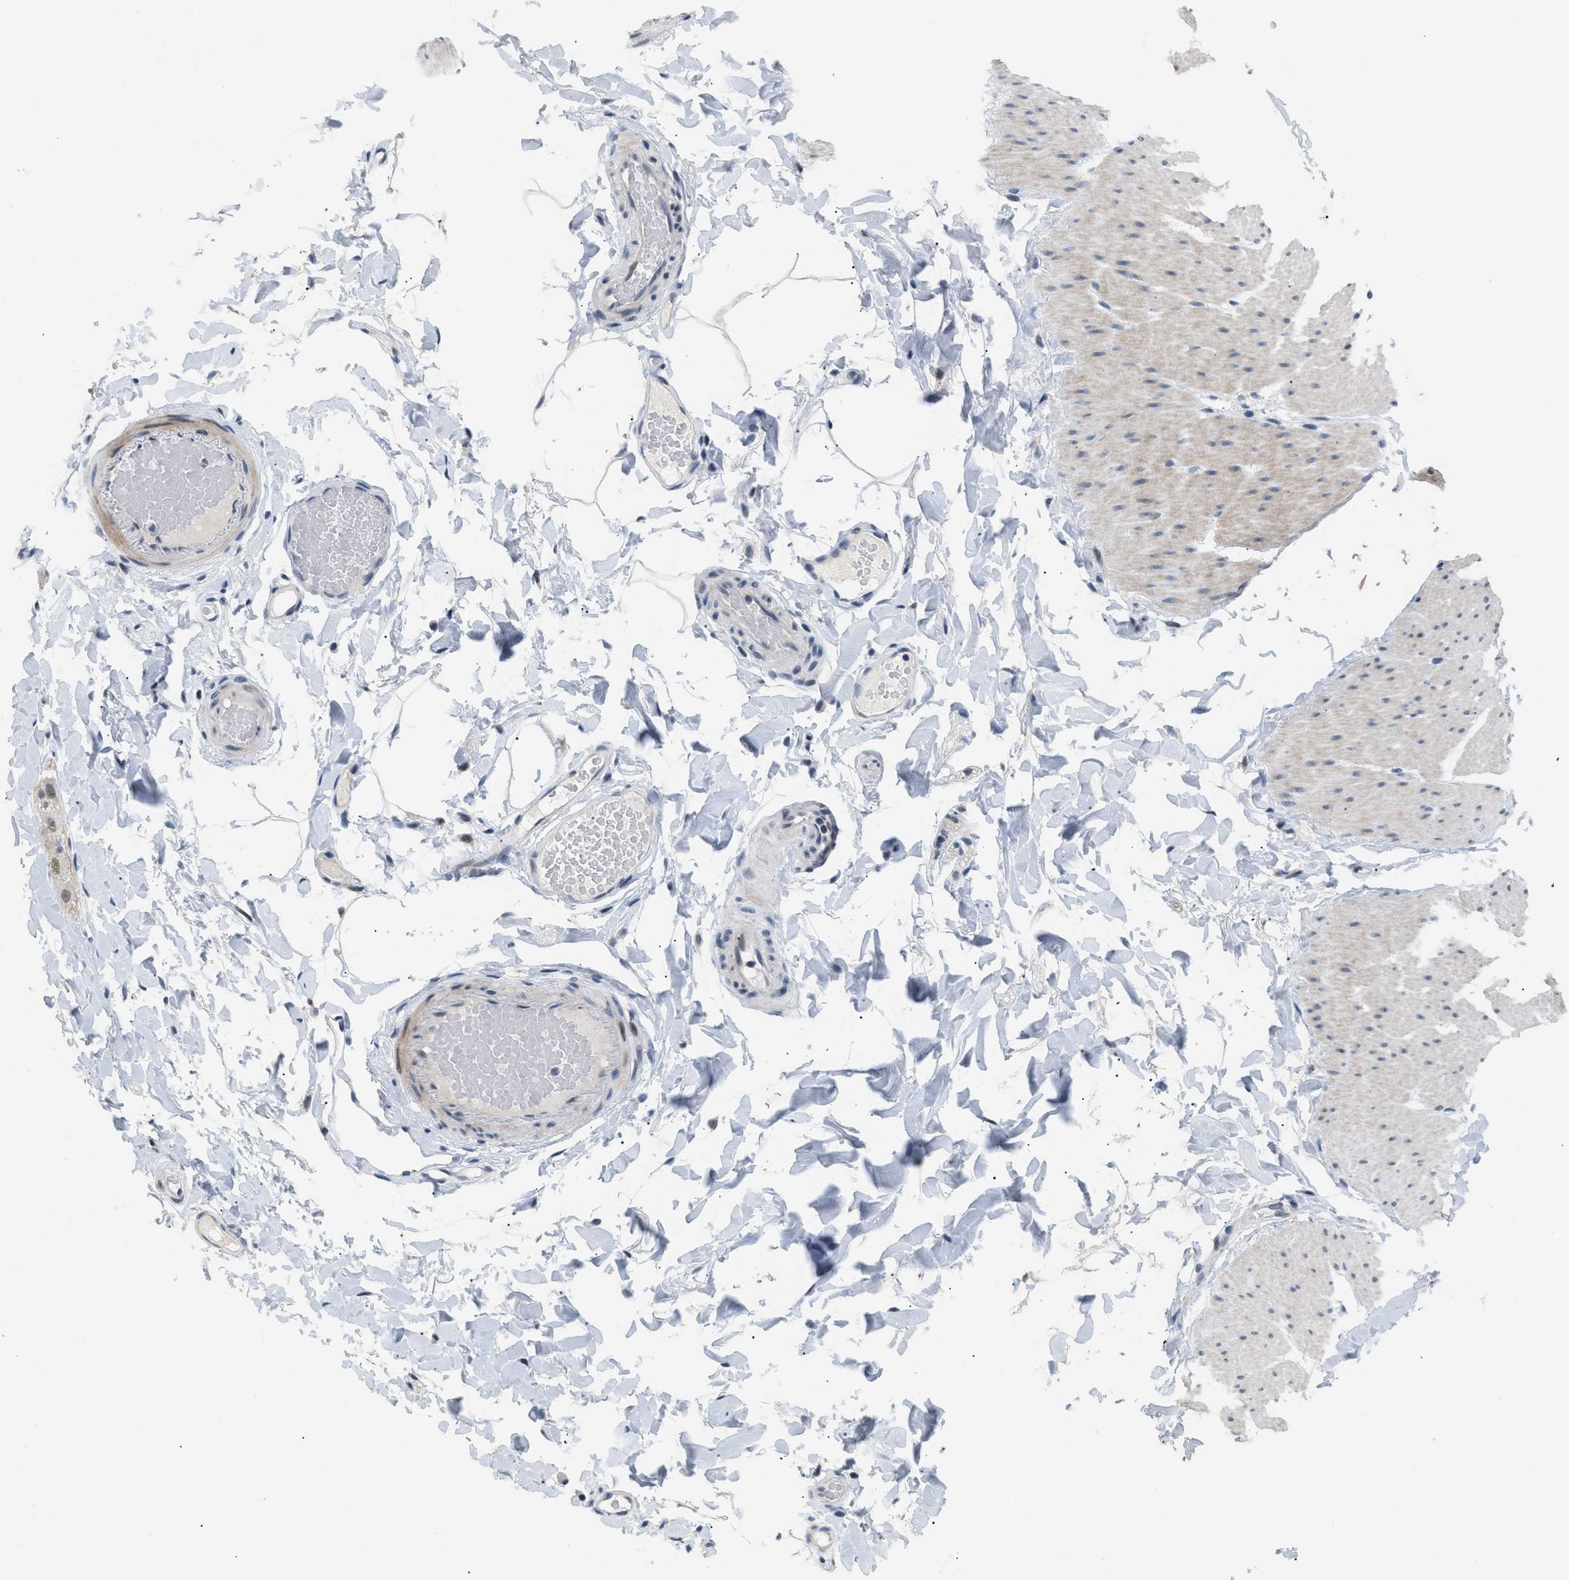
{"staining": {"intensity": "weak", "quantity": "<25%", "location": "cytoplasmic/membranous"}, "tissue": "smooth muscle", "cell_type": "Smooth muscle cells", "image_type": "normal", "snomed": [{"axis": "morphology", "description": "Normal tissue, NOS"}, {"axis": "topography", "description": "Smooth muscle"}, {"axis": "topography", "description": "Colon"}], "caption": "Photomicrograph shows no significant protein staining in smooth muscle cells of normal smooth muscle.", "gene": "KCNC3", "patient": {"sex": "male", "age": 67}}